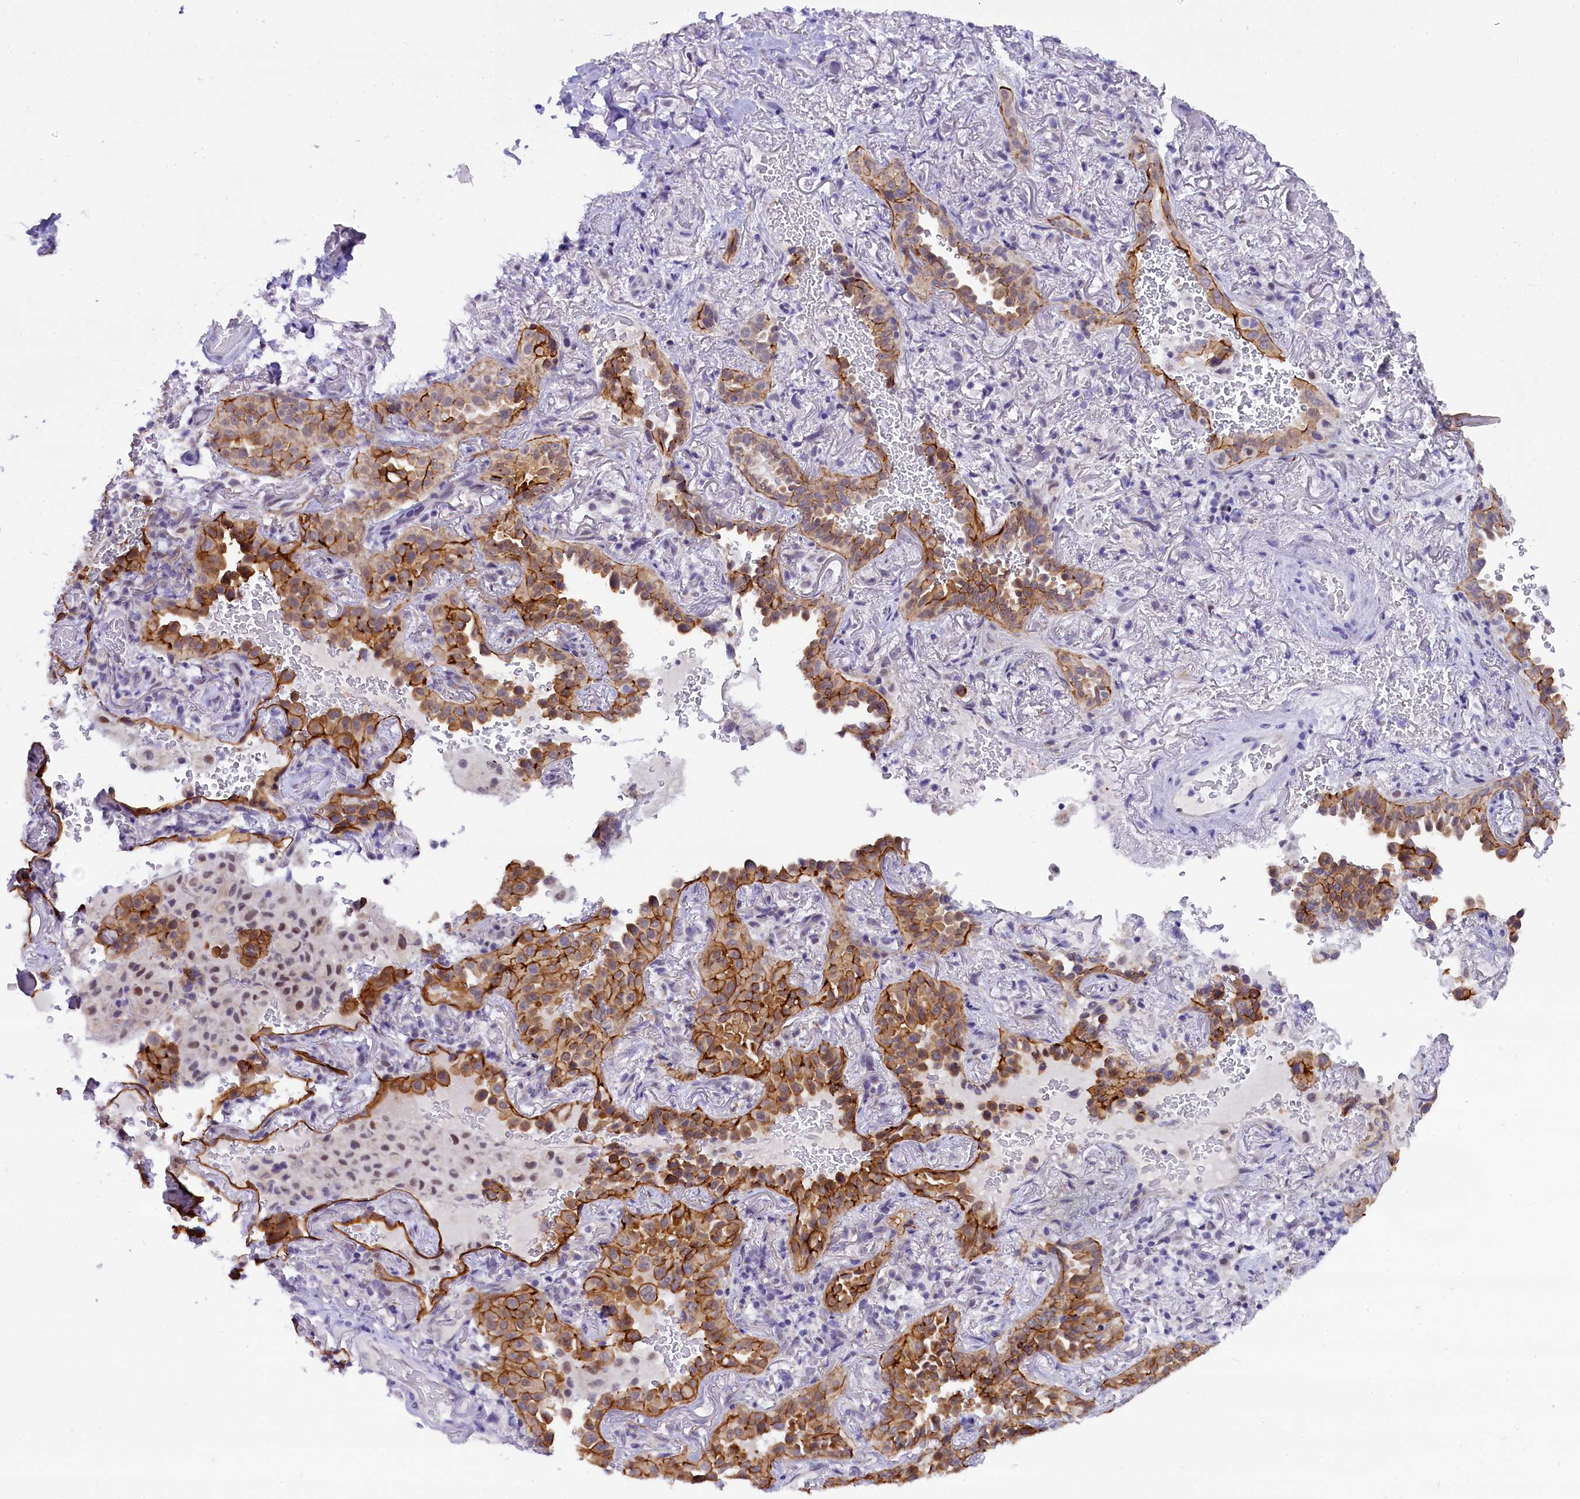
{"staining": {"intensity": "moderate", "quantity": ">75%", "location": "cytoplasmic/membranous"}, "tissue": "lung cancer", "cell_type": "Tumor cells", "image_type": "cancer", "snomed": [{"axis": "morphology", "description": "Adenocarcinoma, NOS"}, {"axis": "topography", "description": "Lung"}], "caption": "A medium amount of moderate cytoplasmic/membranous positivity is appreciated in approximately >75% of tumor cells in lung cancer tissue.", "gene": "OSGEP", "patient": {"sex": "female", "age": 69}}